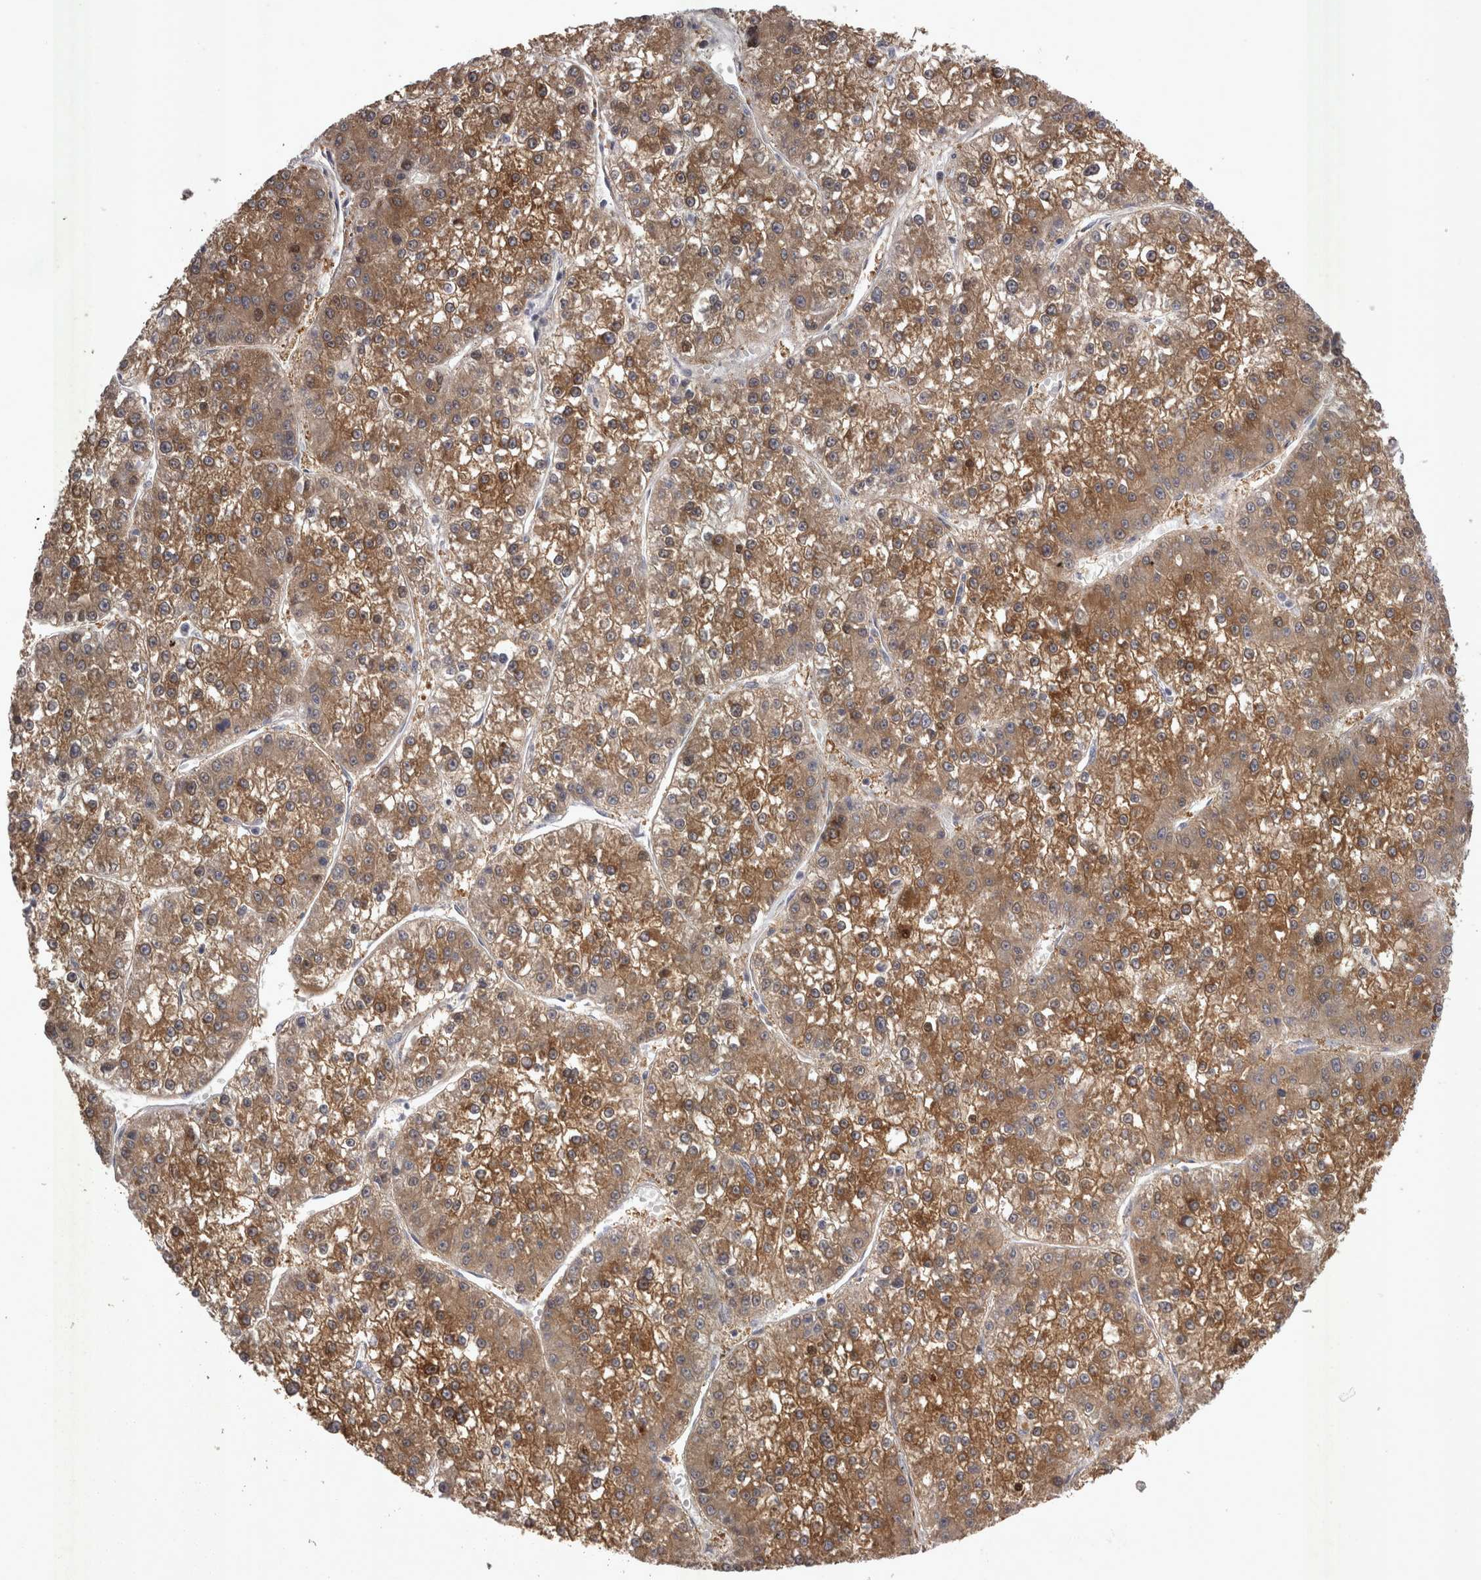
{"staining": {"intensity": "moderate", "quantity": ">75%", "location": "cytoplasmic/membranous"}, "tissue": "liver cancer", "cell_type": "Tumor cells", "image_type": "cancer", "snomed": [{"axis": "morphology", "description": "Carcinoma, Hepatocellular, NOS"}, {"axis": "topography", "description": "Liver"}], "caption": "Immunohistochemical staining of human liver cancer (hepatocellular carcinoma) exhibits moderate cytoplasmic/membranous protein positivity in about >75% of tumor cells.", "gene": "CTBS", "patient": {"sex": "female", "age": 73}}